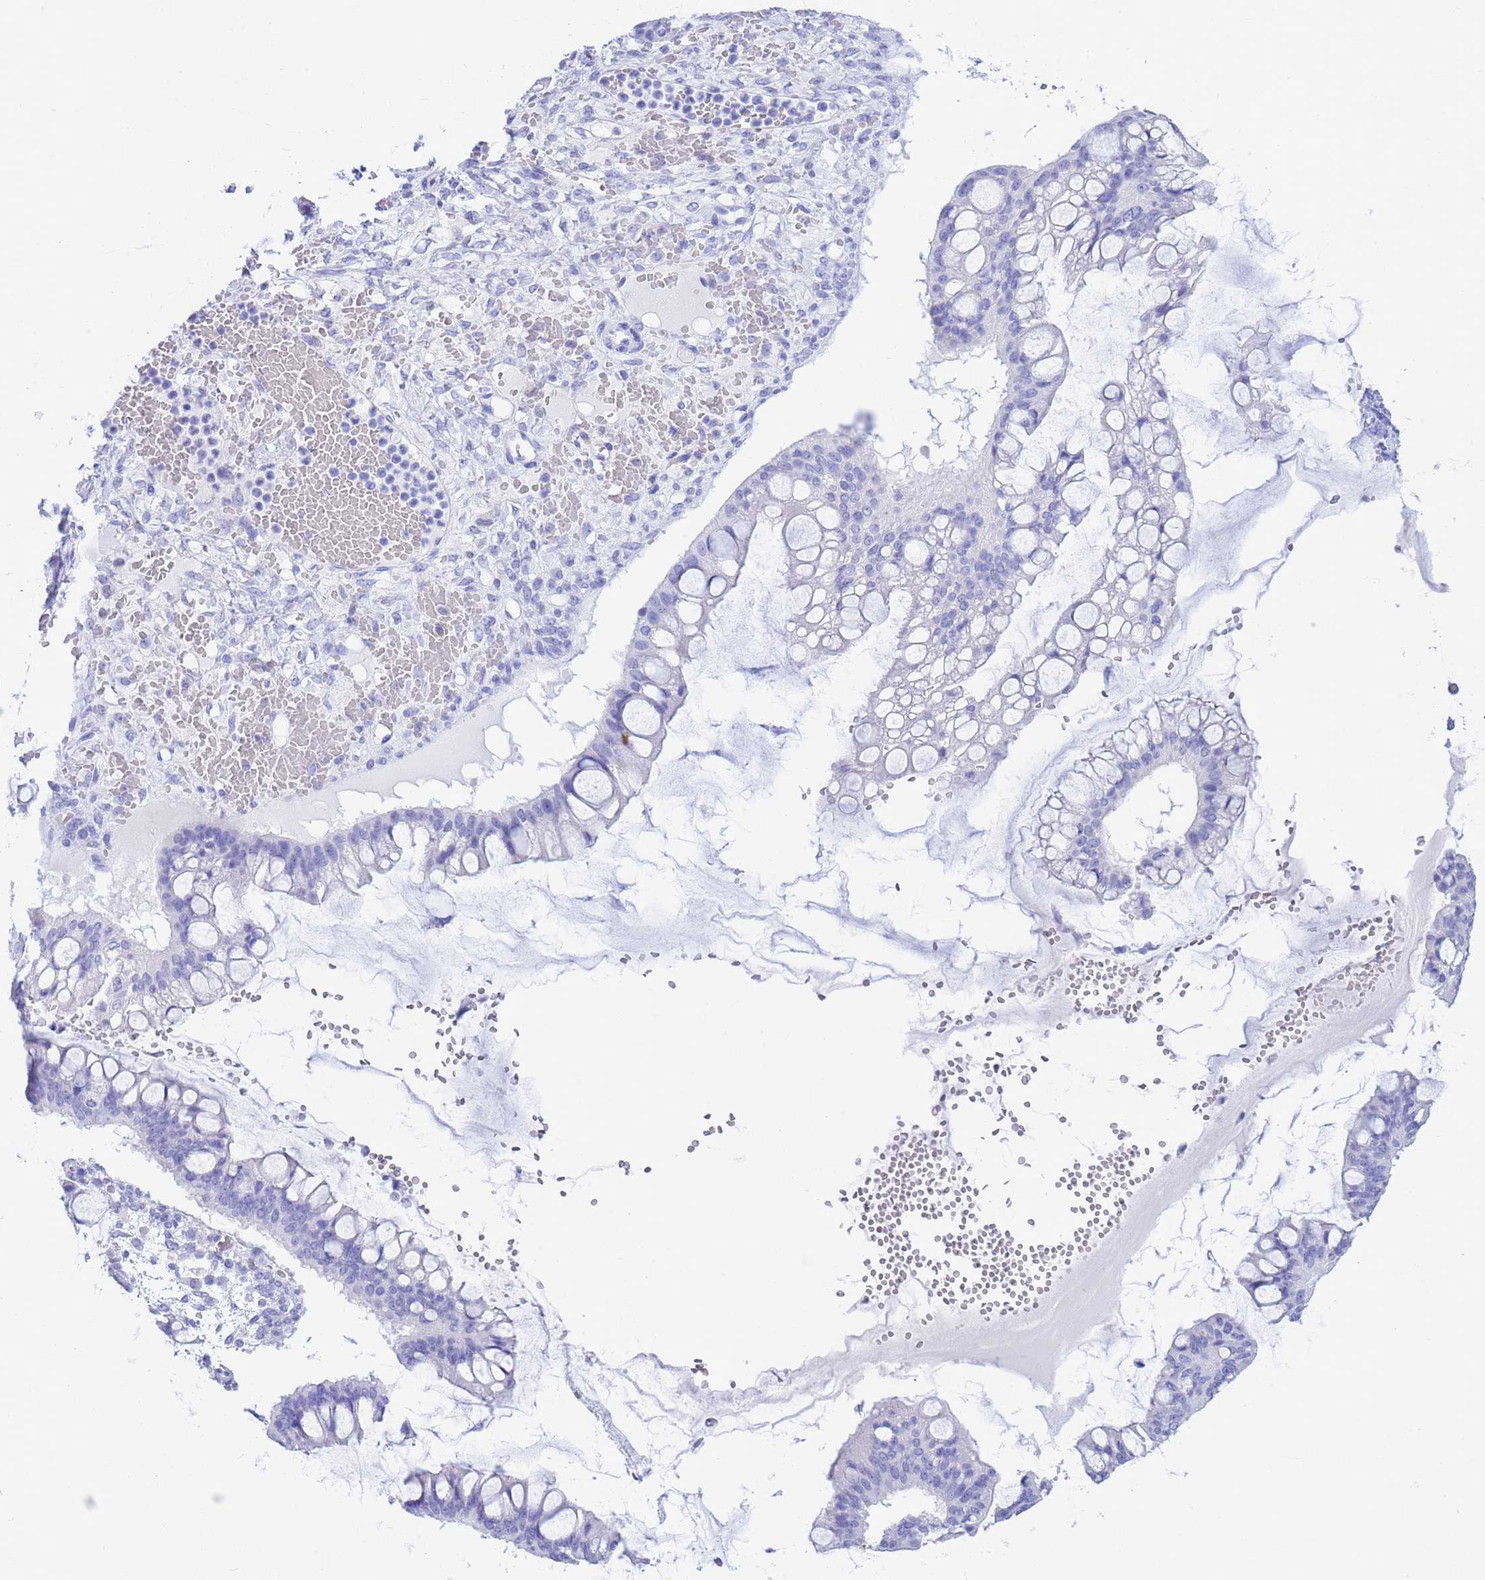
{"staining": {"intensity": "negative", "quantity": "none", "location": "none"}, "tissue": "ovarian cancer", "cell_type": "Tumor cells", "image_type": "cancer", "snomed": [{"axis": "morphology", "description": "Cystadenocarcinoma, mucinous, NOS"}, {"axis": "topography", "description": "Ovary"}], "caption": "Tumor cells show no significant positivity in ovarian cancer.", "gene": "GSTM1", "patient": {"sex": "female", "age": 73}}